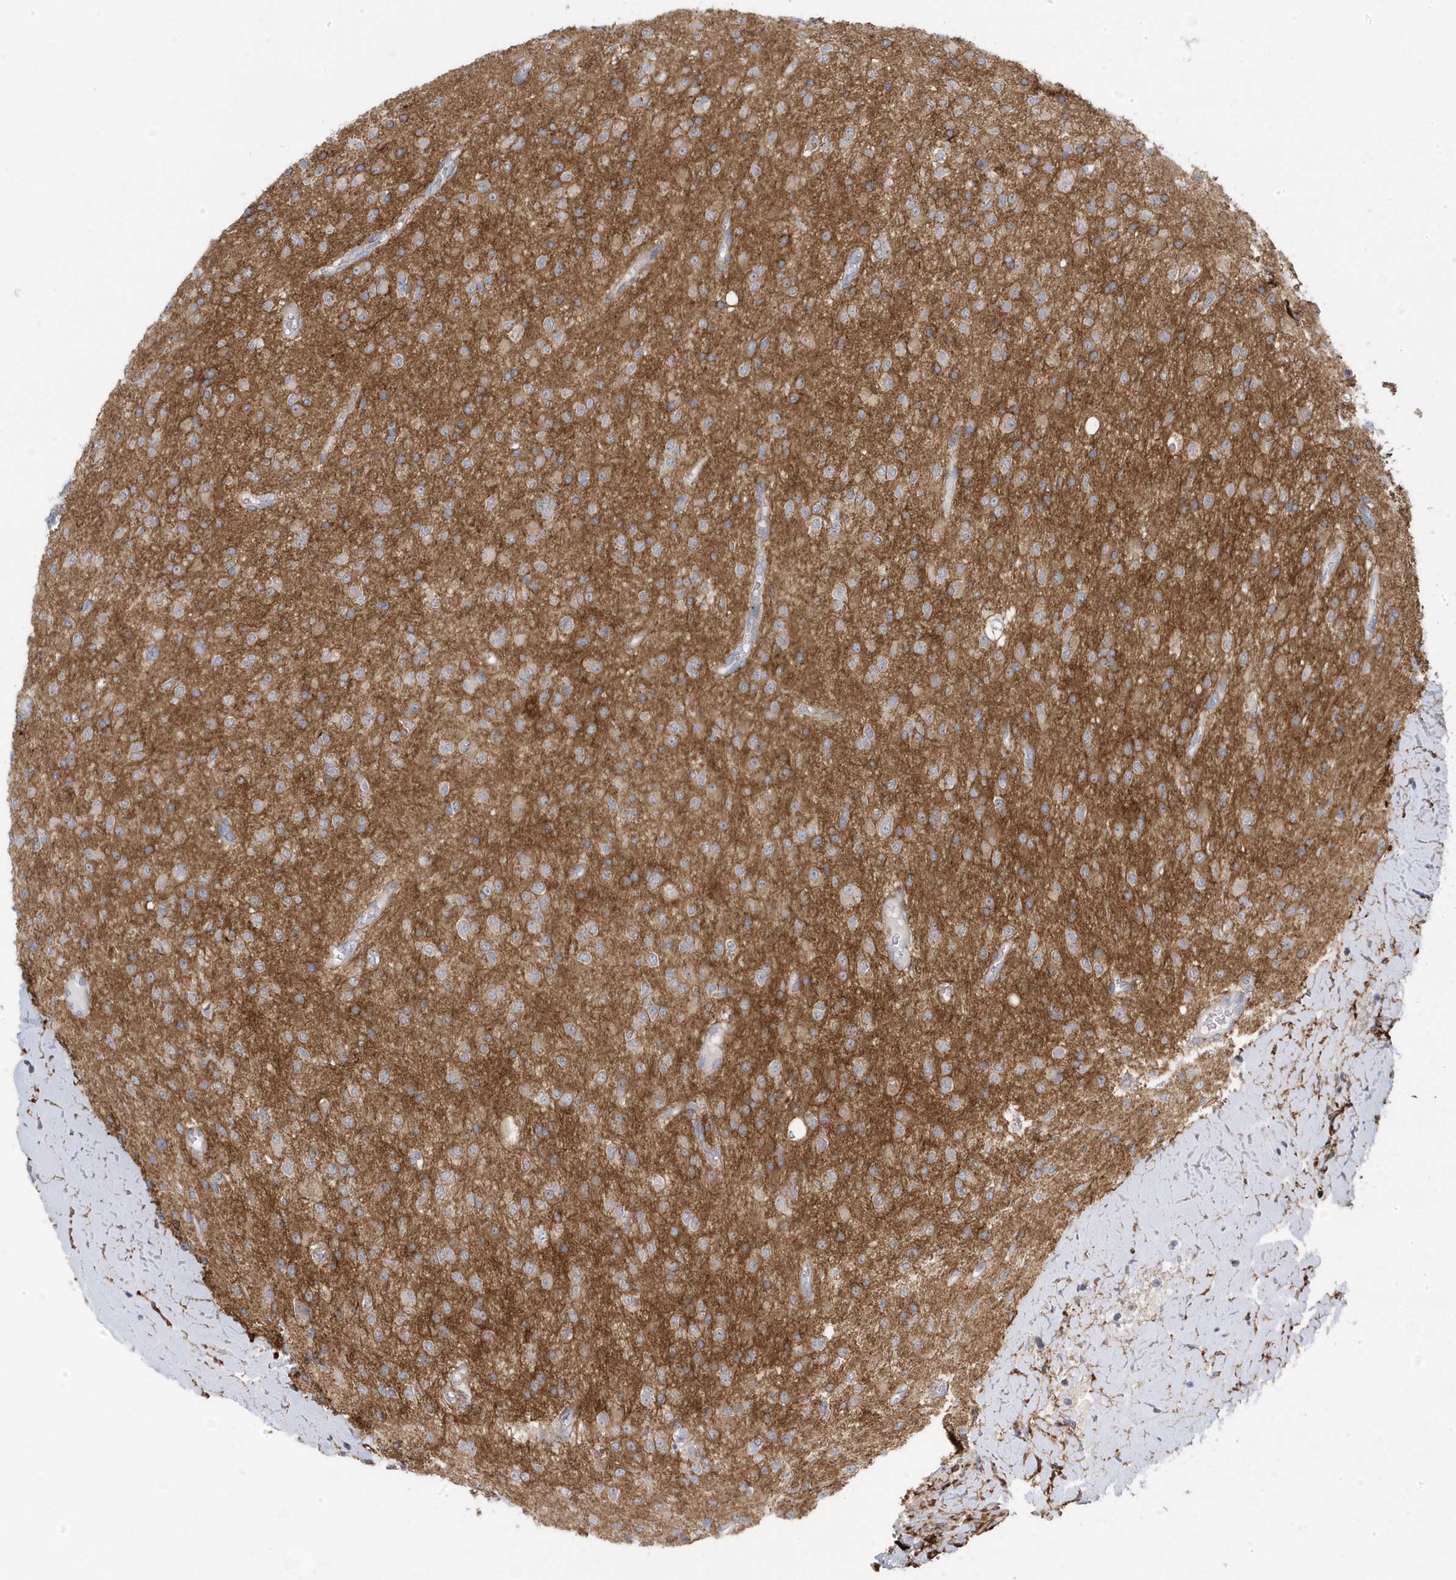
{"staining": {"intensity": "weak", "quantity": "<25%", "location": "cytoplasmic/membranous"}, "tissue": "glioma", "cell_type": "Tumor cells", "image_type": "cancer", "snomed": [{"axis": "morphology", "description": "Glioma, malignant, High grade"}, {"axis": "topography", "description": "Brain"}], "caption": "Immunohistochemistry micrograph of neoplastic tissue: human high-grade glioma (malignant) stained with DAB (3,3'-diaminobenzidine) shows no significant protein positivity in tumor cells.", "gene": "ANAPC1", "patient": {"sex": "male", "age": 34}}